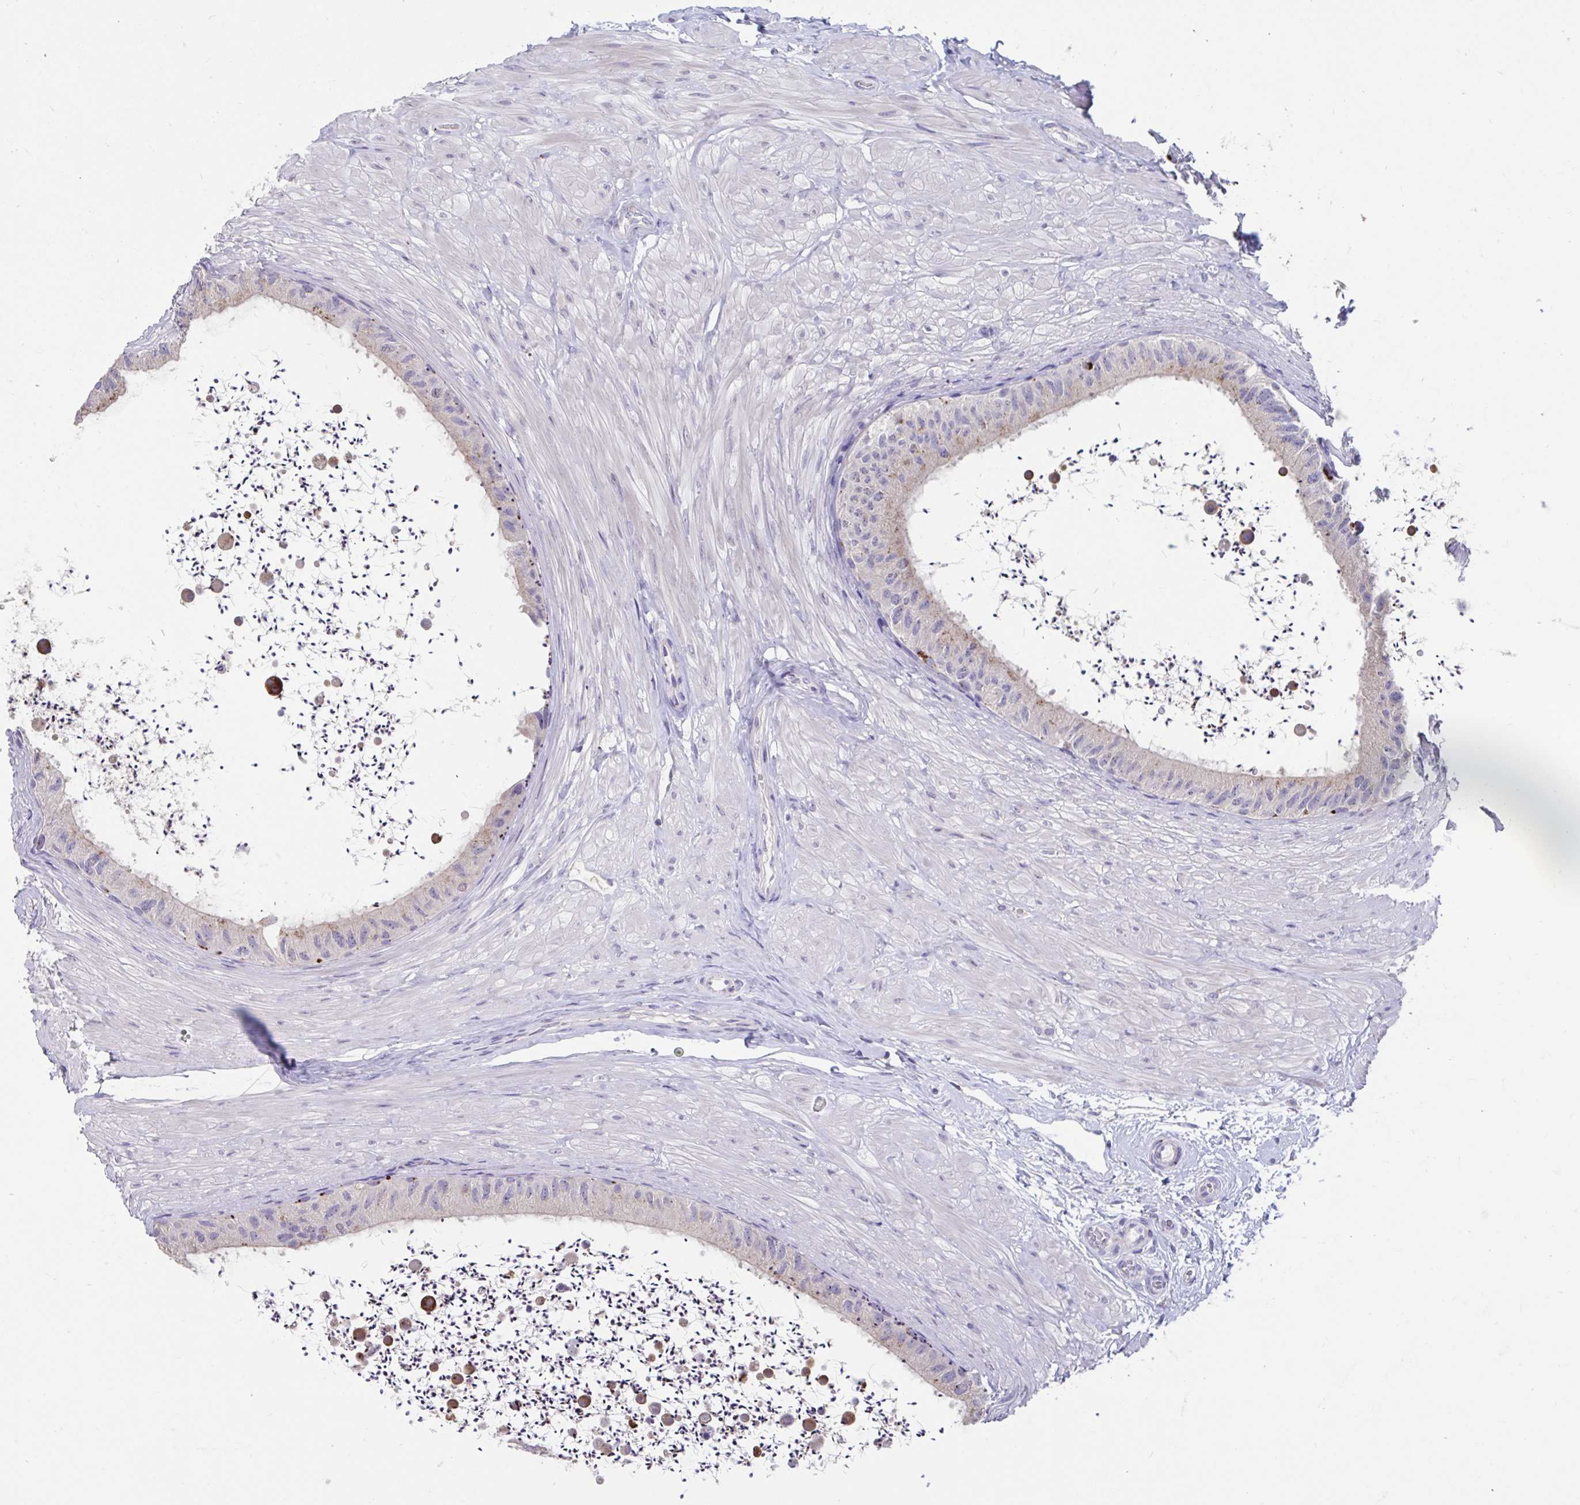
{"staining": {"intensity": "strong", "quantity": "<25%", "location": "cytoplasmic/membranous"}, "tissue": "epididymis", "cell_type": "Glandular cells", "image_type": "normal", "snomed": [{"axis": "morphology", "description": "Normal tissue, NOS"}, {"axis": "topography", "description": "Epididymis"}, {"axis": "topography", "description": "Peripheral nerve tissue"}], "caption": "IHC photomicrograph of normal epididymis stained for a protein (brown), which reveals medium levels of strong cytoplasmic/membranous expression in about <25% of glandular cells.", "gene": "GPR162", "patient": {"sex": "male", "age": 32}}